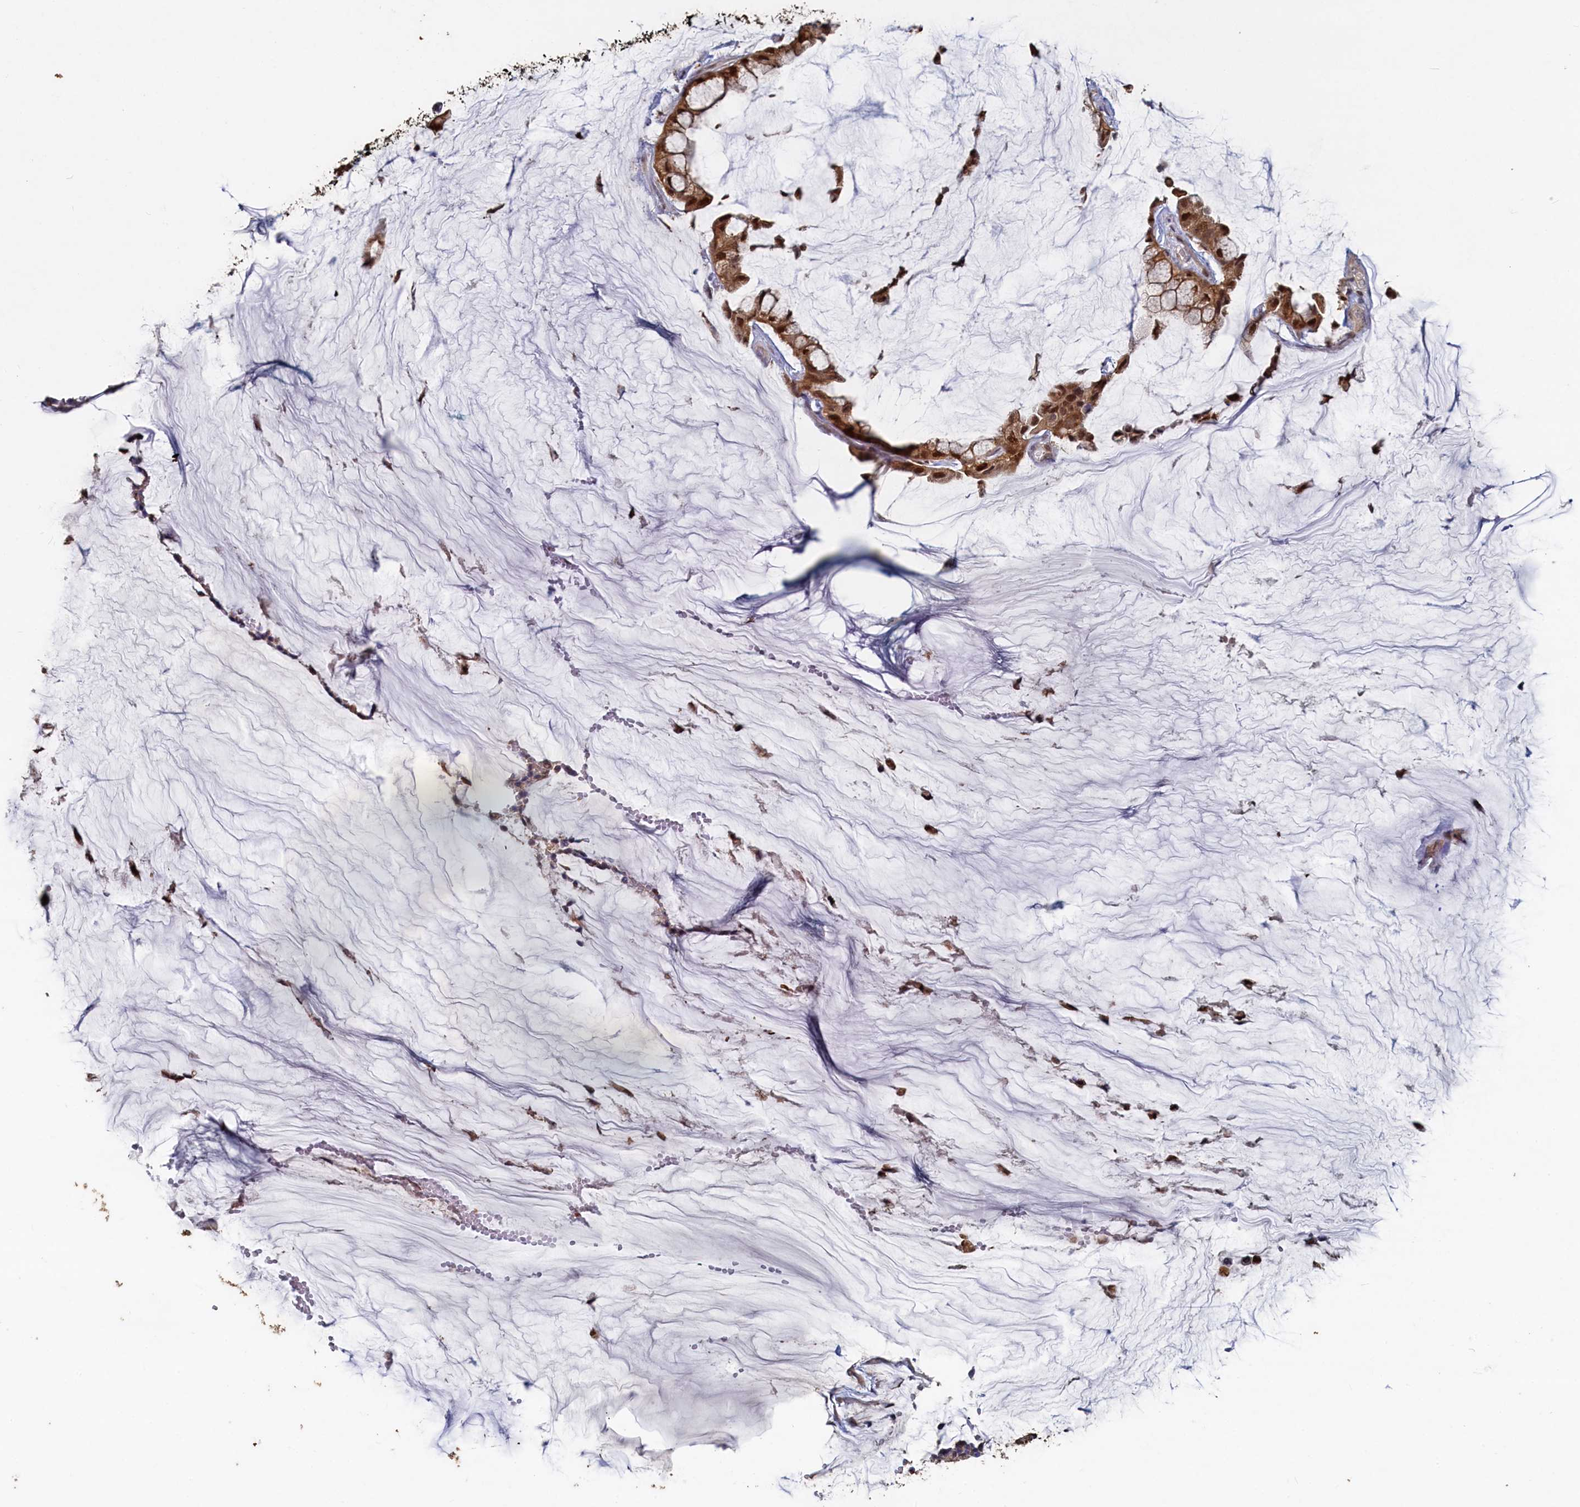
{"staining": {"intensity": "strong", "quantity": ">75%", "location": "cytoplasmic/membranous,nuclear"}, "tissue": "ovarian cancer", "cell_type": "Tumor cells", "image_type": "cancer", "snomed": [{"axis": "morphology", "description": "Cystadenocarcinoma, mucinous, NOS"}, {"axis": "topography", "description": "Ovary"}], "caption": "The photomicrograph reveals staining of ovarian mucinous cystadenocarcinoma, revealing strong cytoplasmic/membranous and nuclear protein expression (brown color) within tumor cells.", "gene": "UCHL3", "patient": {"sex": "female", "age": 39}}